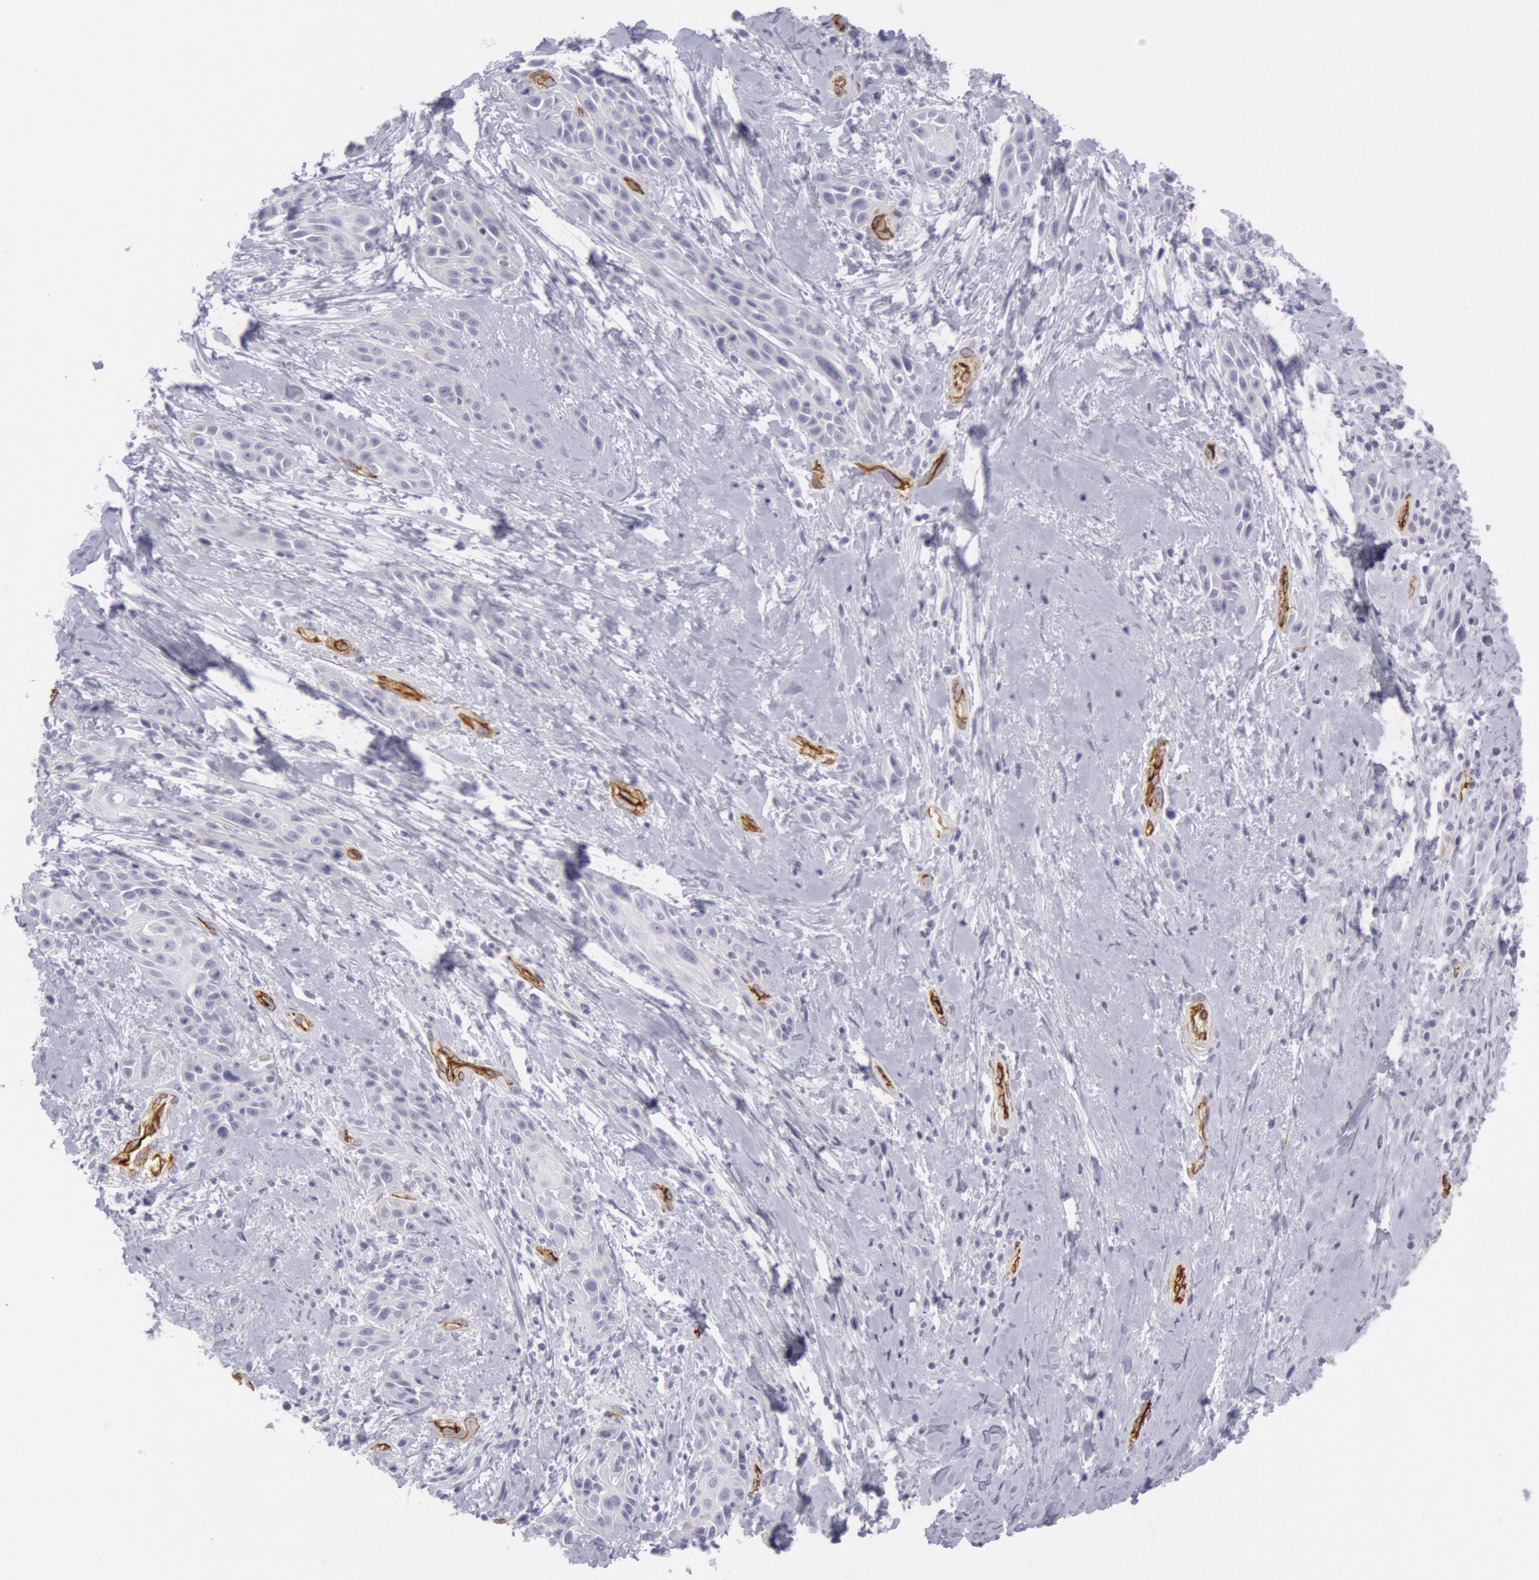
{"staining": {"intensity": "negative", "quantity": "none", "location": "none"}, "tissue": "skin cancer", "cell_type": "Tumor cells", "image_type": "cancer", "snomed": [{"axis": "morphology", "description": "Squamous cell carcinoma, NOS"}, {"axis": "topography", "description": "Skin"}, {"axis": "topography", "description": "Anal"}], "caption": "A micrograph of human skin cancer (squamous cell carcinoma) is negative for staining in tumor cells.", "gene": "CDH13", "patient": {"sex": "male", "age": 64}}